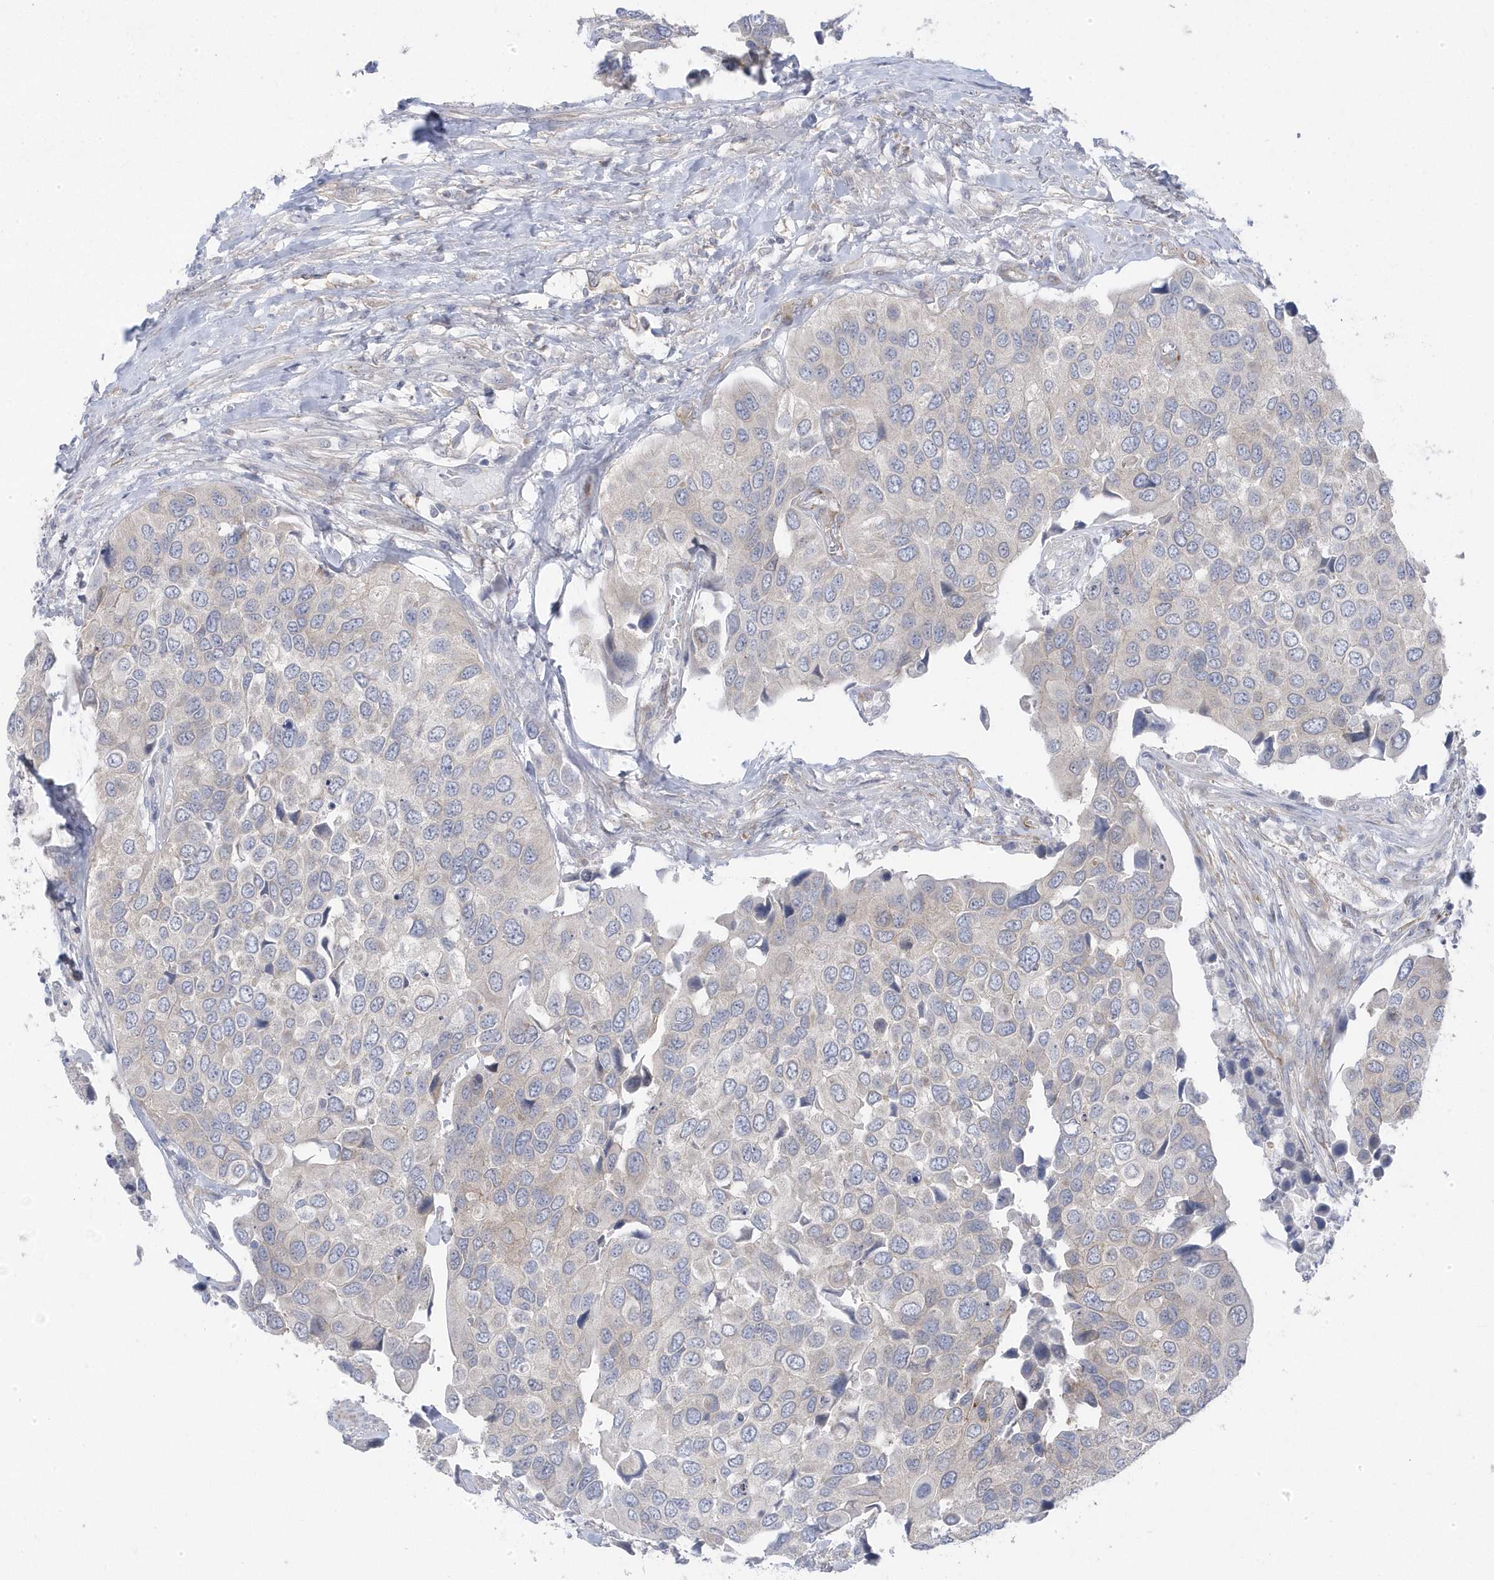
{"staining": {"intensity": "weak", "quantity": "25%-75%", "location": "cytoplasmic/membranous"}, "tissue": "urothelial cancer", "cell_type": "Tumor cells", "image_type": "cancer", "snomed": [{"axis": "morphology", "description": "Urothelial carcinoma, High grade"}, {"axis": "topography", "description": "Urinary bladder"}], "caption": "Protein staining of high-grade urothelial carcinoma tissue demonstrates weak cytoplasmic/membranous expression in about 25%-75% of tumor cells.", "gene": "ANAPC1", "patient": {"sex": "male", "age": 74}}